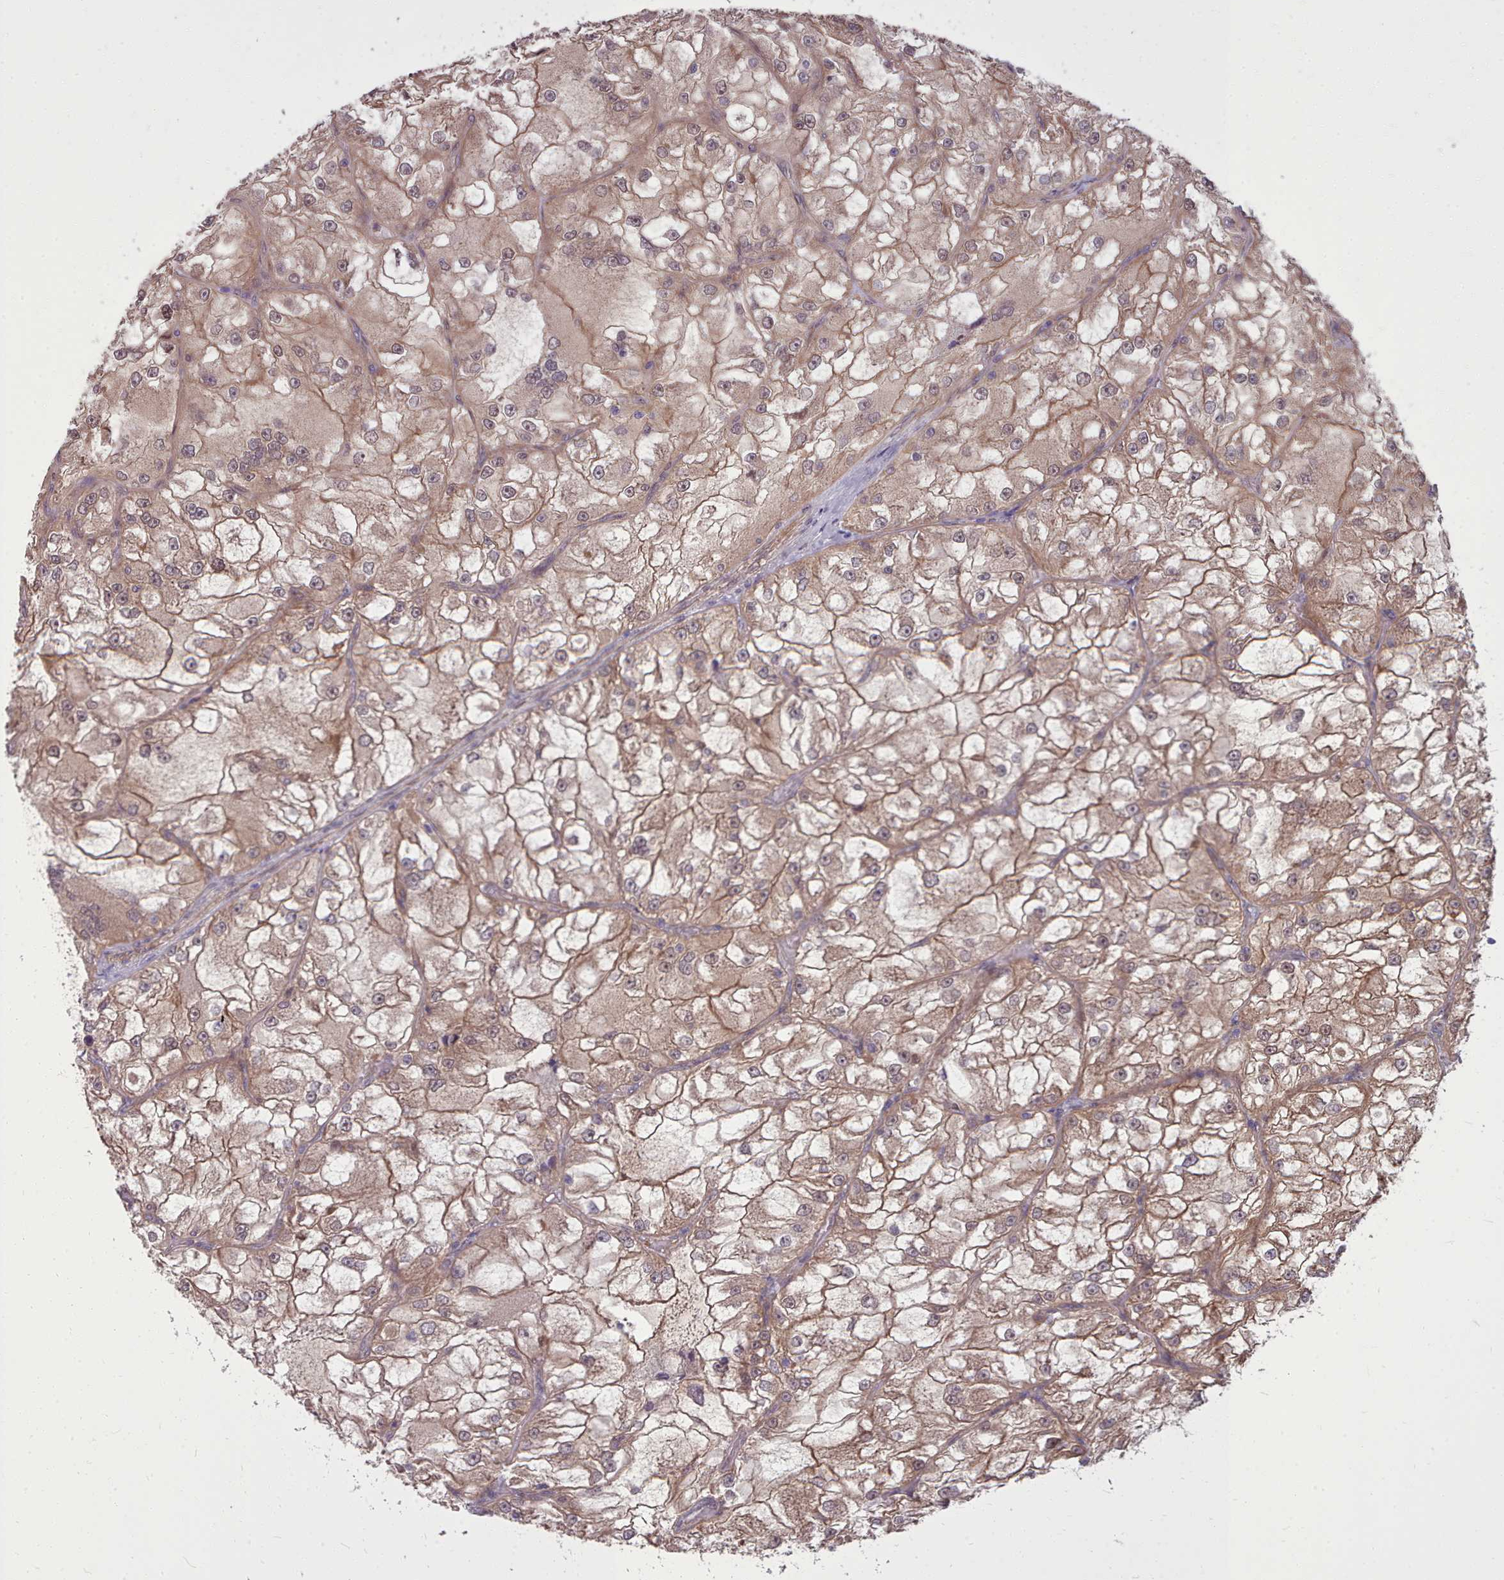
{"staining": {"intensity": "moderate", "quantity": ">75%", "location": "cytoplasmic/membranous"}, "tissue": "renal cancer", "cell_type": "Tumor cells", "image_type": "cancer", "snomed": [{"axis": "morphology", "description": "Adenocarcinoma, NOS"}, {"axis": "topography", "description": "Kidney"}], "caption": "A histopathology image of human renal adenocarcinoma stained for a protein exhibits moderate cytoplasmic/membranous brown staining in tumor cells. (brown staining indicates protein expression, while blue staining denotes nuclei).", "gene": "AHCY", "patient": {"sex": "female", "age": 72}}